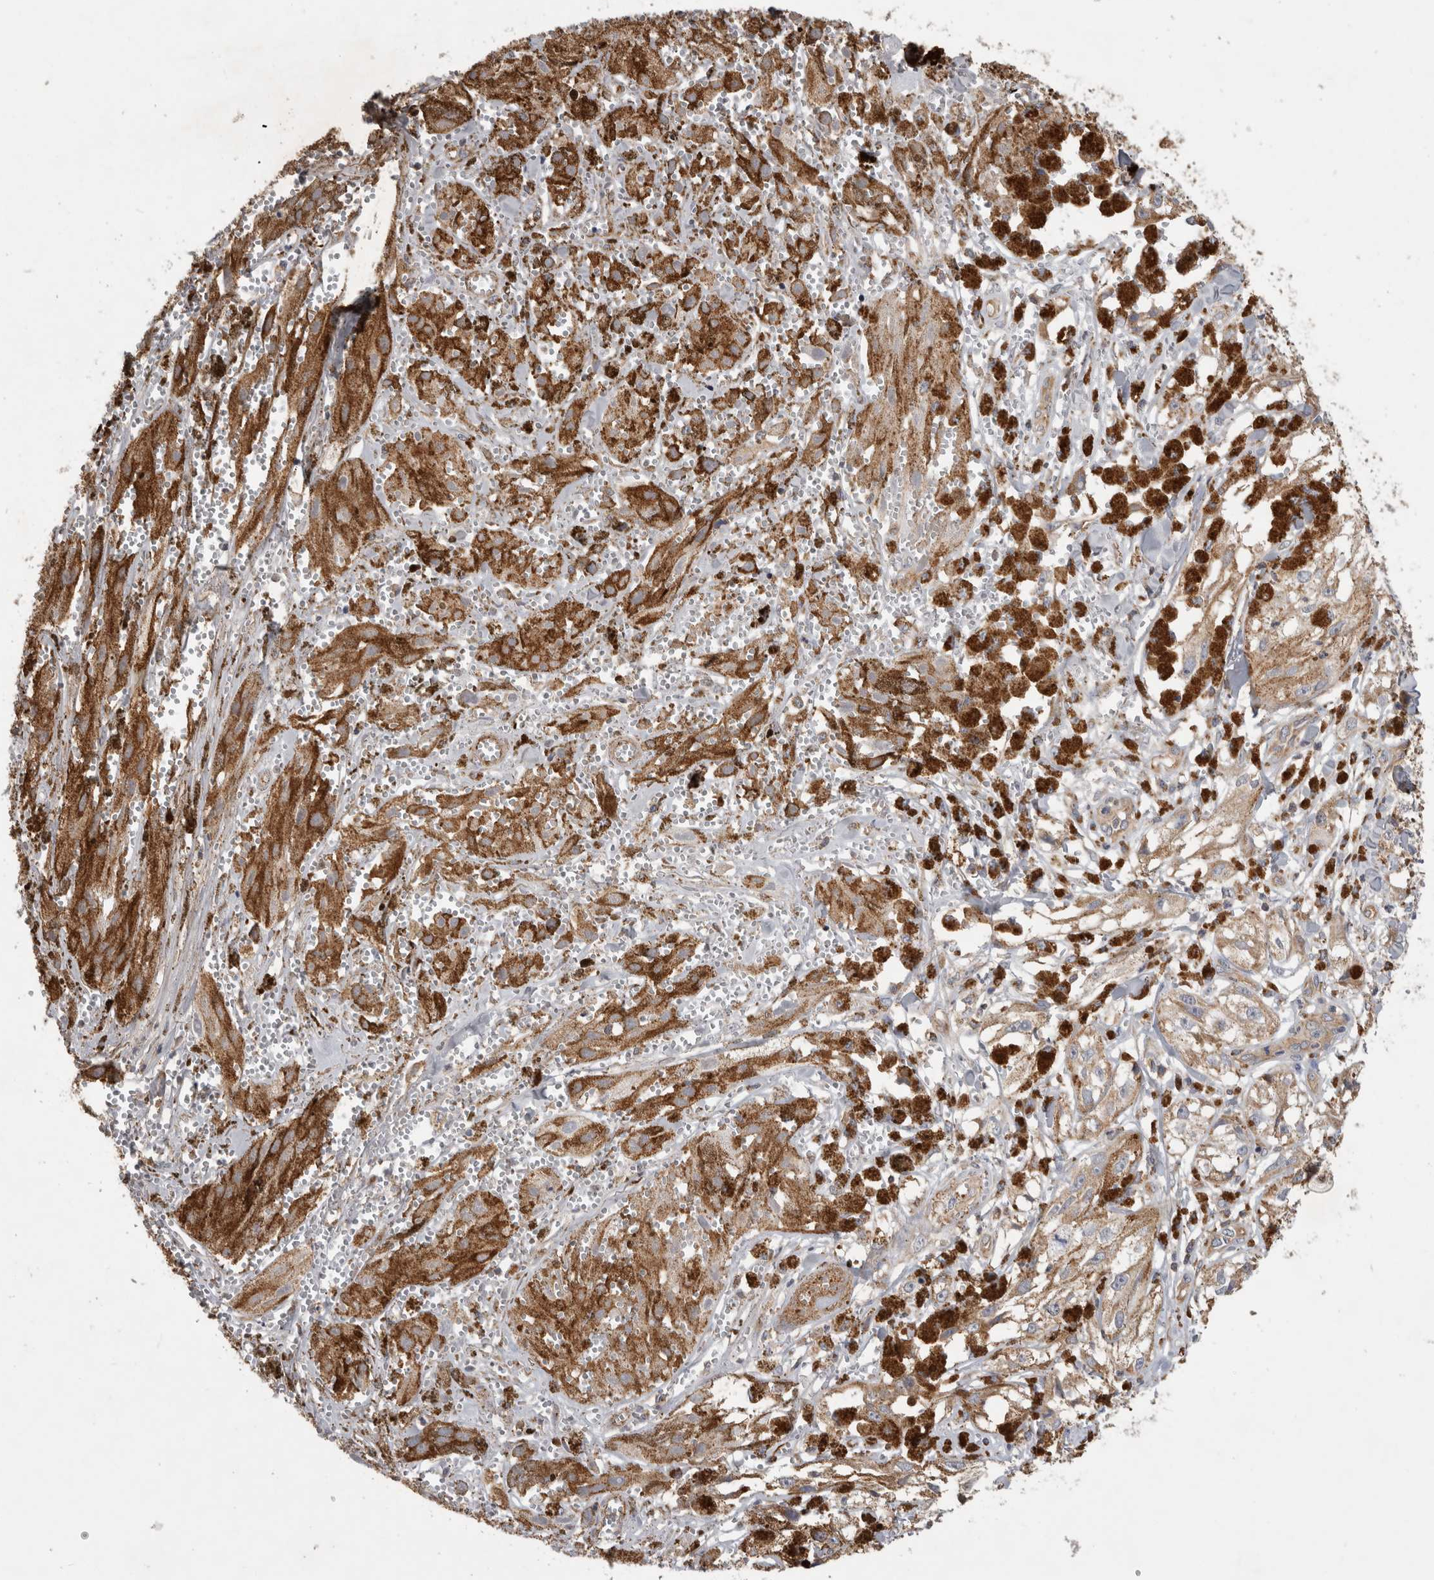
{"staining": {"intensity": "weak", "quantity": ">75%", "location": "cytoplasmic/membranous"}, "tissue": "melanoma", "cell_type": "Tumor cells", "image_type": "cancer", "snomed": [{"axis": "morphology", "description": "Malignant melanoma, NOS"}, {"axis": "topography", "description": "Skin"}], "caption": "Immunohistochemistry (IHC) of human melanoma displays low levels of weak cytoplasmic/membranous expression in approximately >75% of tumor cells.", "gene": "SFXN2", "patient": {"sex": "male", "age": 88}}